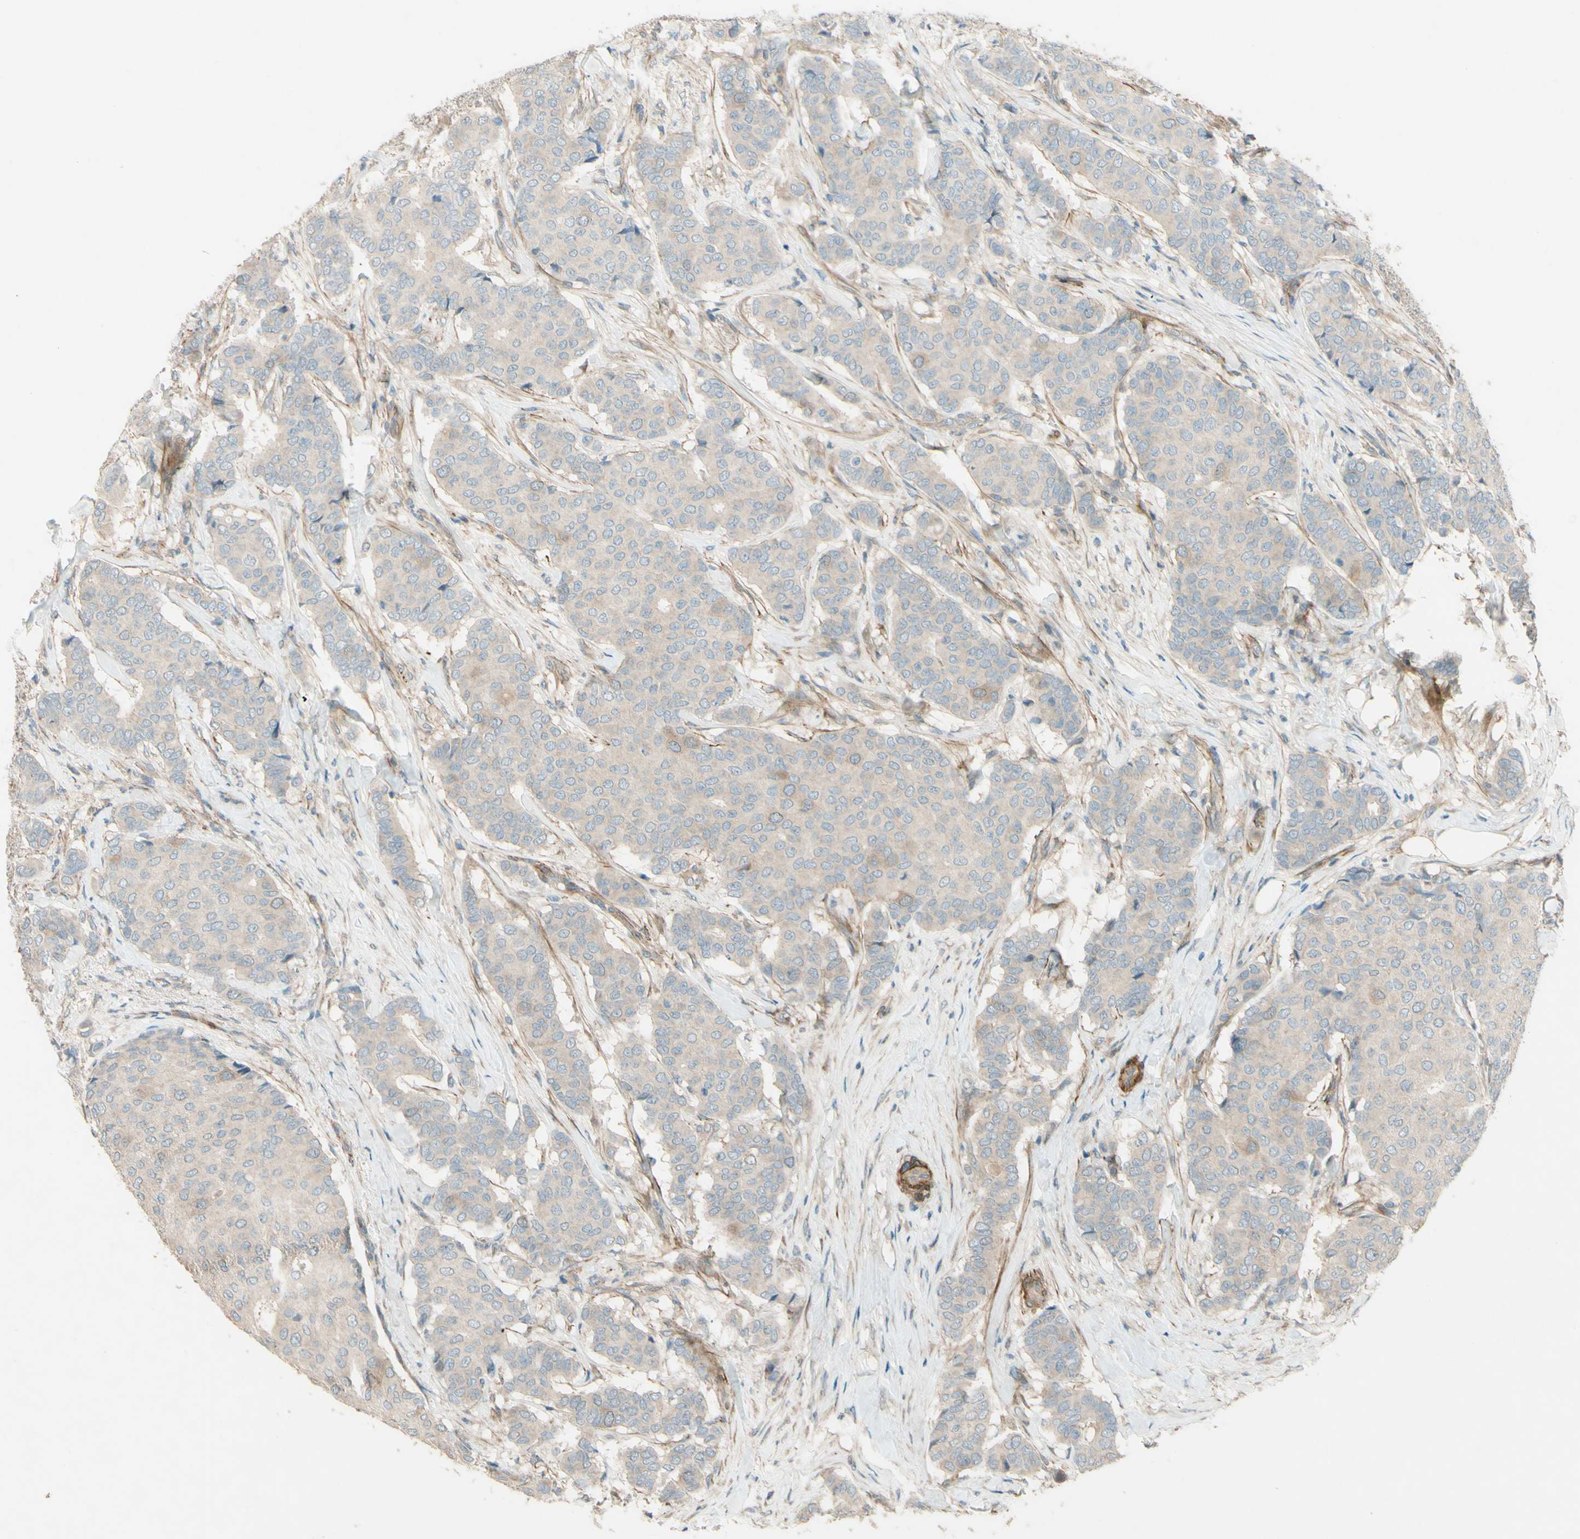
{"staining": {"intensity": "weak", "quantity": ">75%", "location": "cytoplasmic/membranous"}, "tissue": "breast cancer", "cell_type": "Tumor cells", "image_type": "cancer", "snomed": [{"axis": "morphology", "description": "Duct carcinoma"}, {"axis": "topography", "description": "Breast"}], "caption": "This micrograph reveals immunohistochemistry staining of human infiltrating ductal carcinoma (breast), with low weak cytoplasmic/membranous positivity in about >75% of tumor cells.", "gene": "ADAM17", "patient": {"sex": "female", "age": 75}}